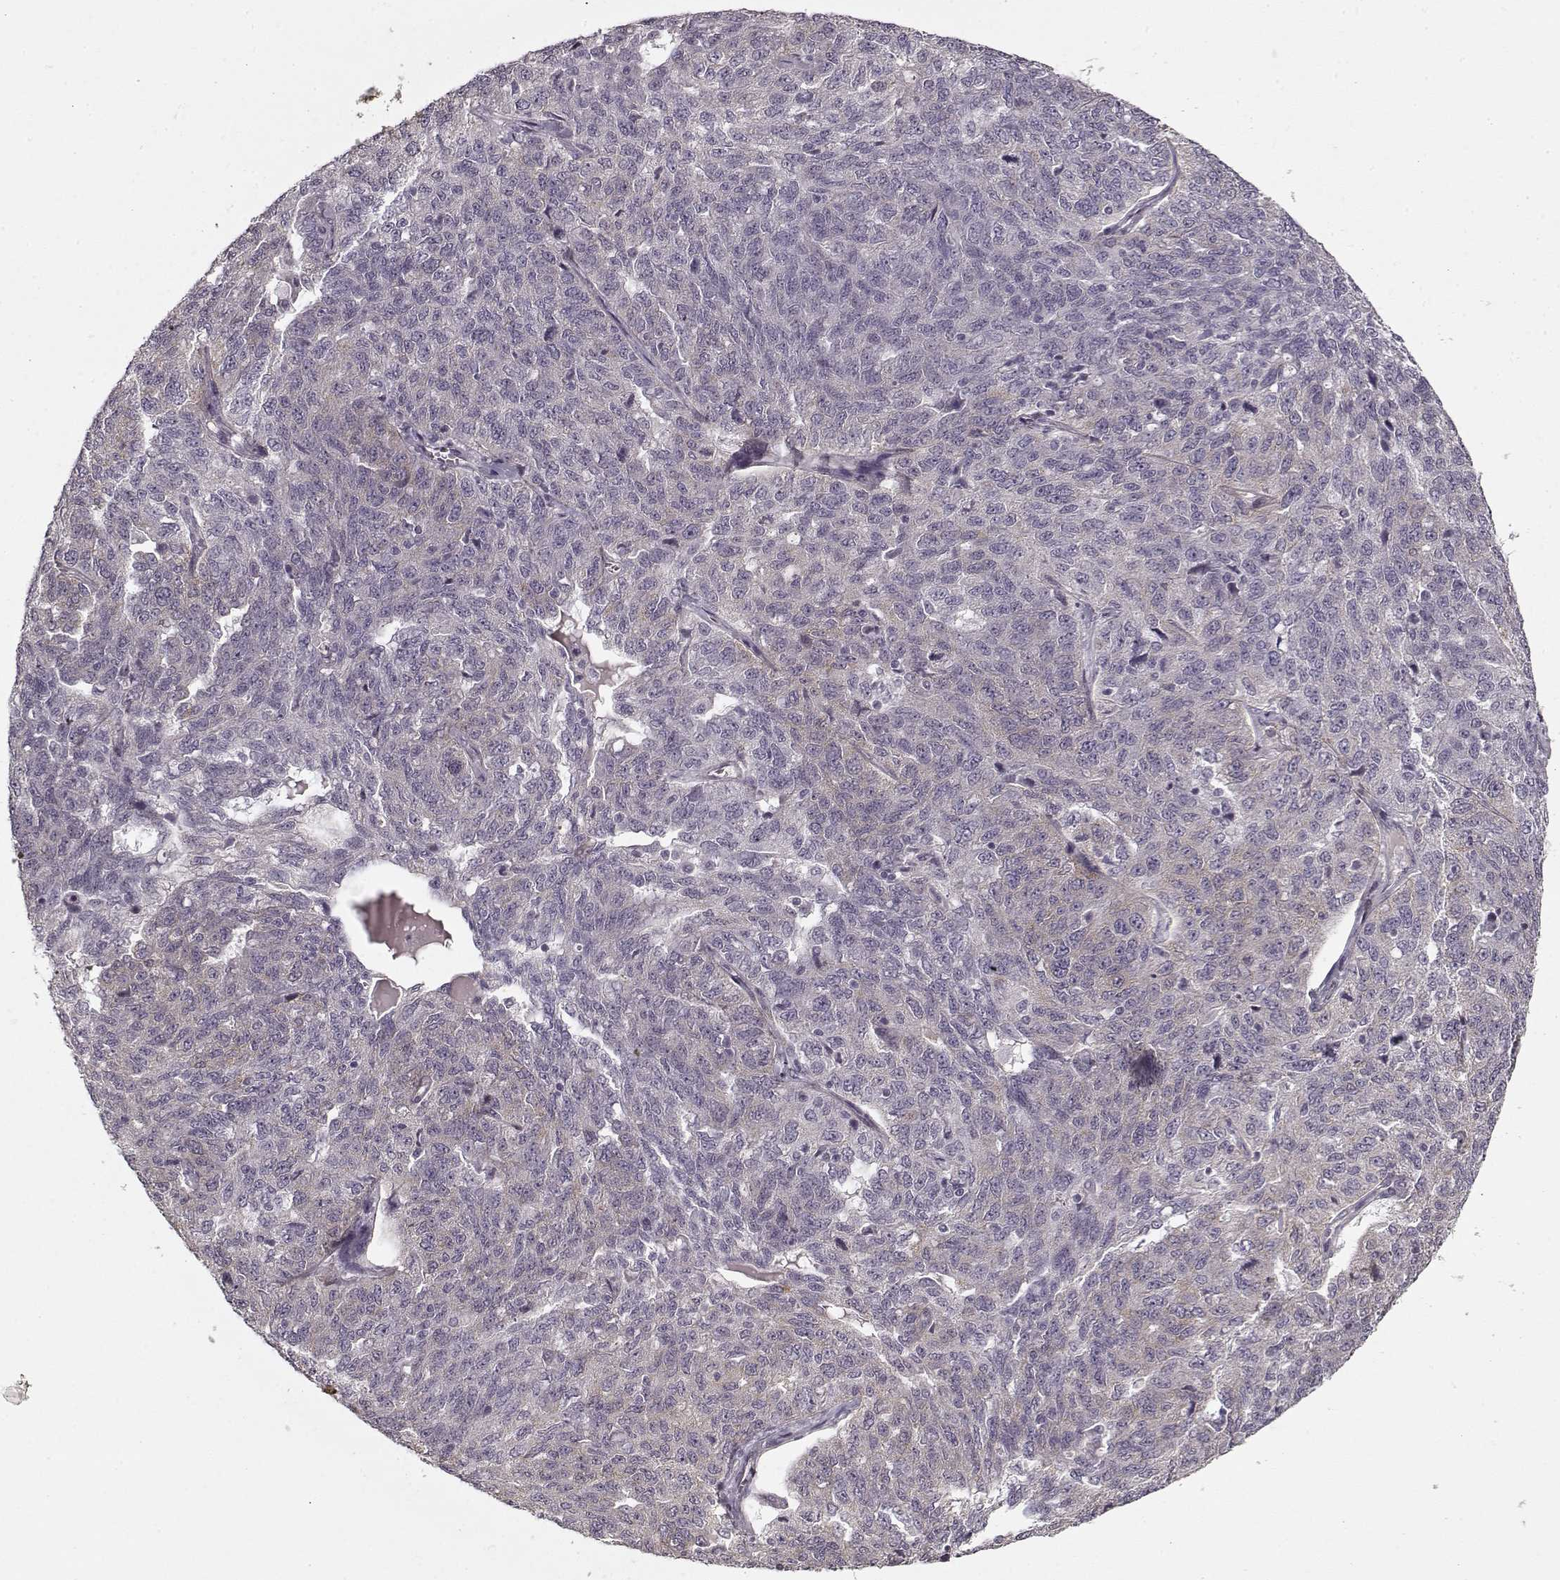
{"staining": {"intensity": "weak", "quantity": "<25%", "location": "cytoplasmic/membranous"}, "tissue": "ovarian cancer", "cell_type": "Tumor cells", "image_type": "cancer", "snomed": [{"axis": "morphology", "description": "Cystadenocarcinoma, serous, NOS"}, {"axis": "topography", "description": "Ovary"}], "caption": "High power microscopy image of an IHC micrograph of ovarian cancer (serous cystadenocarcinoma), revealing no significant positivity in tumor cells.", "gene": "LAMB2", "patient": {"sex": "female", "age": 71}}